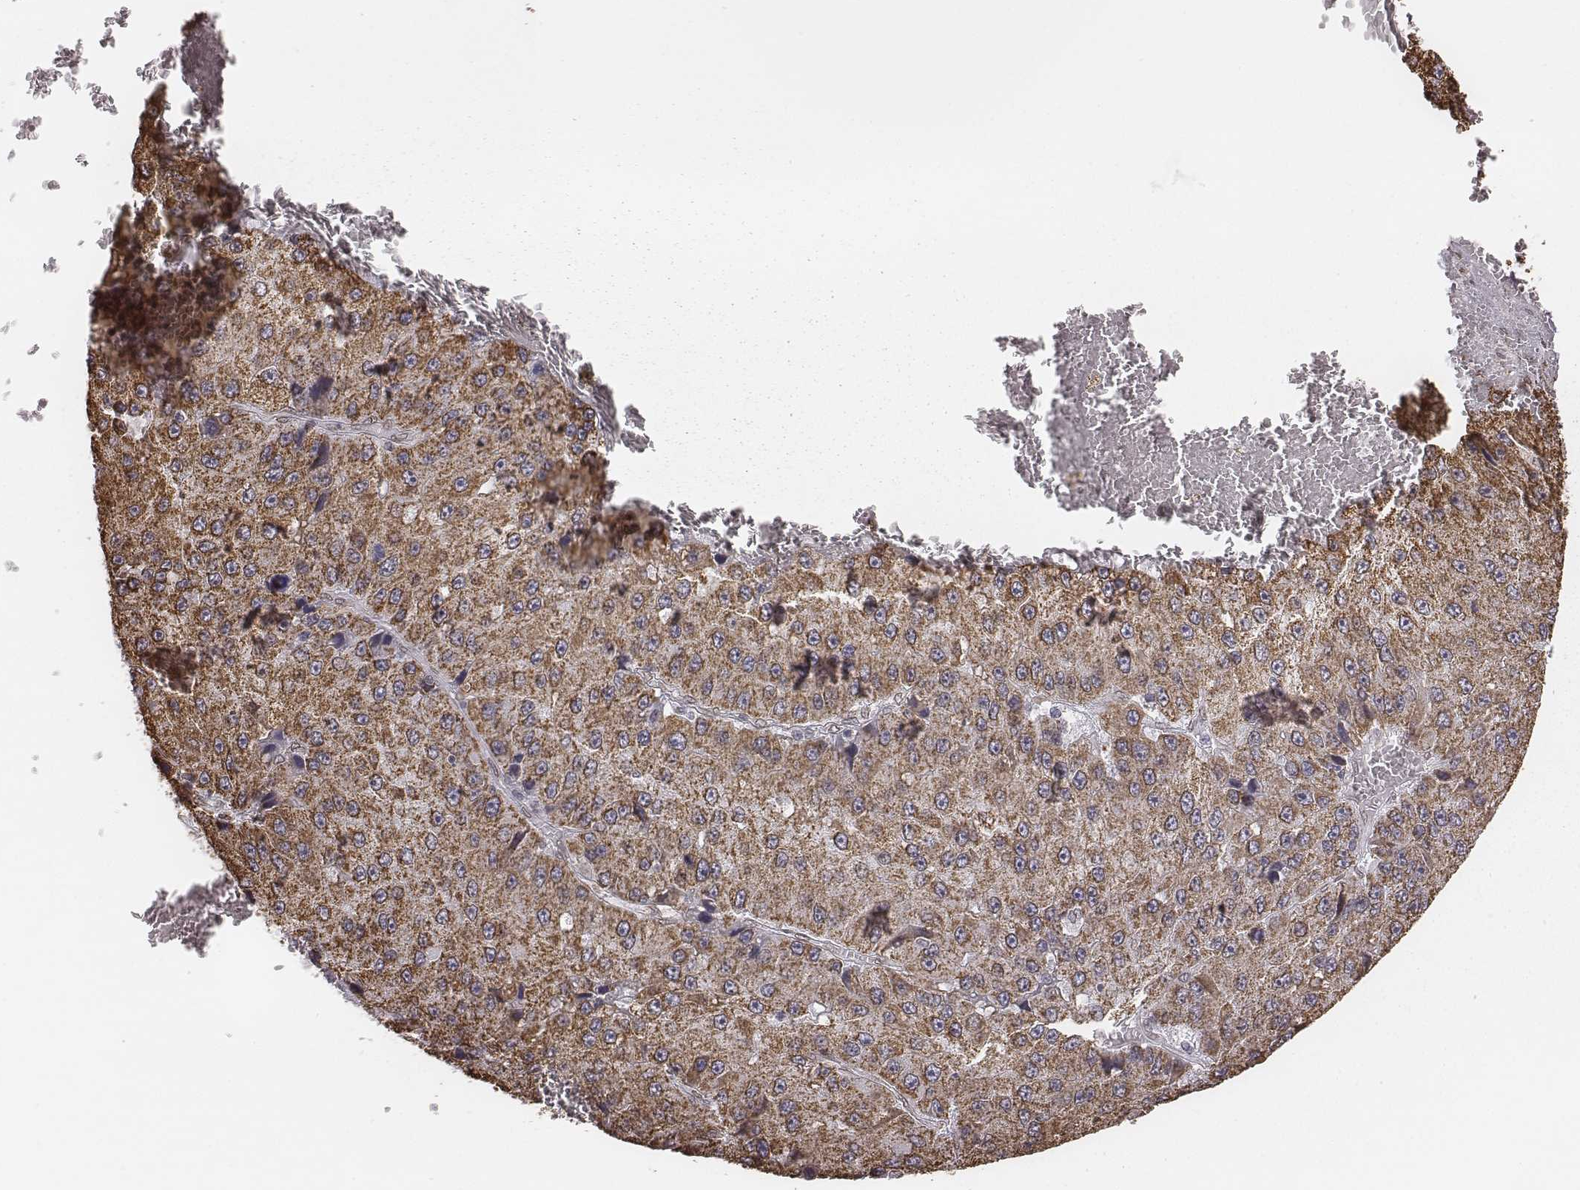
{"staining": {"intensity": "moderate", "quantity": ">75%", "location": "cytoplasmic/membranous"}, "tissue": "liver cancer", "cell_type": "Tumor cells", "image_type": "cancer", "snomed": [{"axis": "morphology", "description": "Carcinoma, Hepatocellular, NOS"}, {"axis": "topography", "description": "Liver"}], "caption": "Approximately >75% of tumor cells in human liver hepatocellular carcinoma show moderate cytoplasmic/membranous protein staining as visualized by brown immunohistochemical staining.", "gene": "ACOT2", "patient": {"sex": "female", "age": 73}}